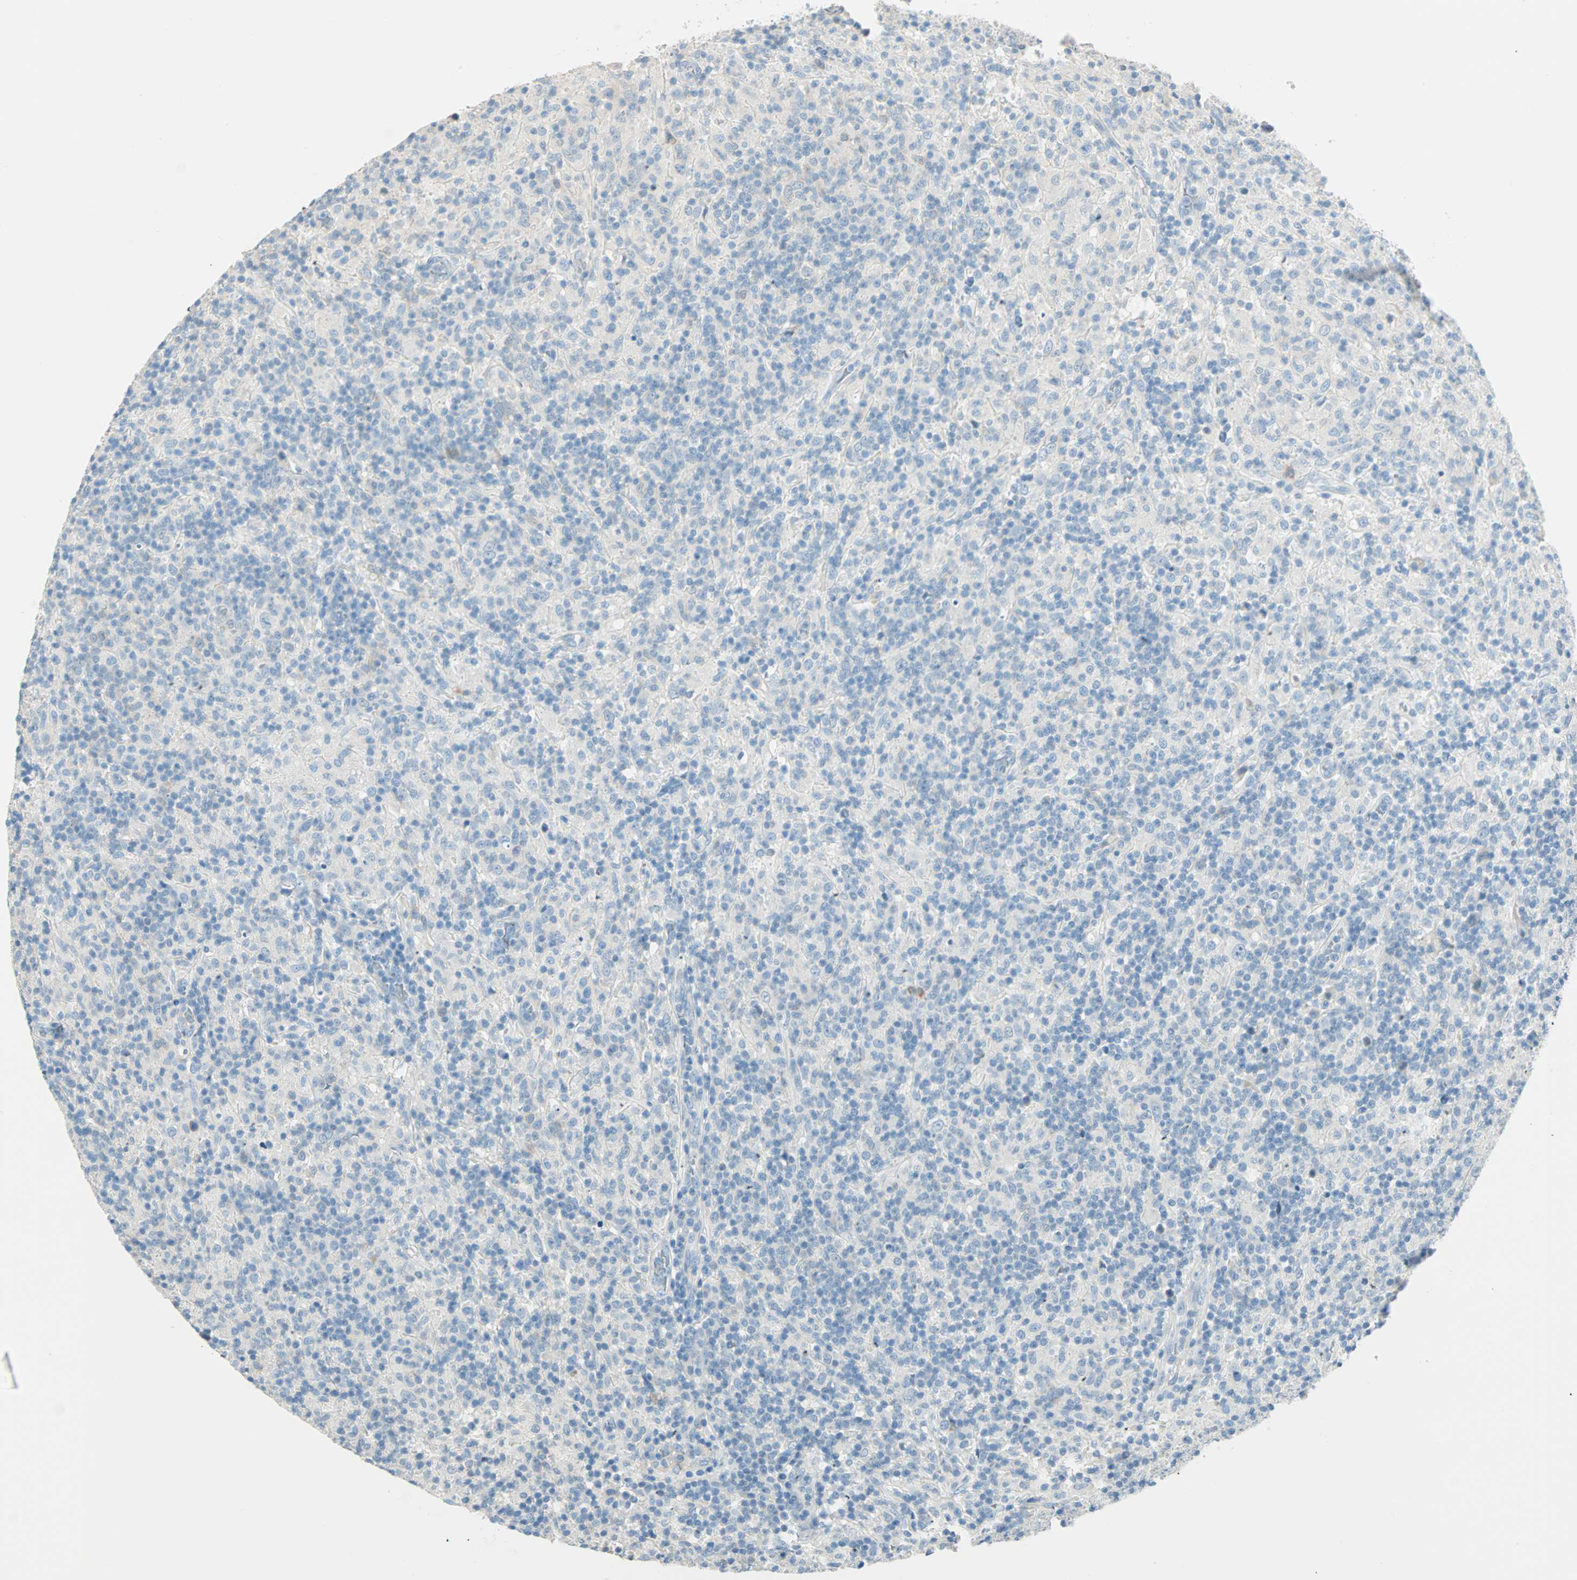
{"staining": {"intensity": "negative", "quantity": "none", "location": "none"}, "tissue": "lymphoma", "cell_type": "Tumor cells", "image_type": "cancer", "snomed": [{"axis": "morphology", "description": "Hodgkin's disease, NOS"}, {"axis": "topography", "description": "Lymph node"}], "caption": "The immunohistochemistry histopathology image has no significant expression in tumor cells of lymphoma tissue.", "gene": "ATF6", "patient": {"sex": "male", "age": 65}}